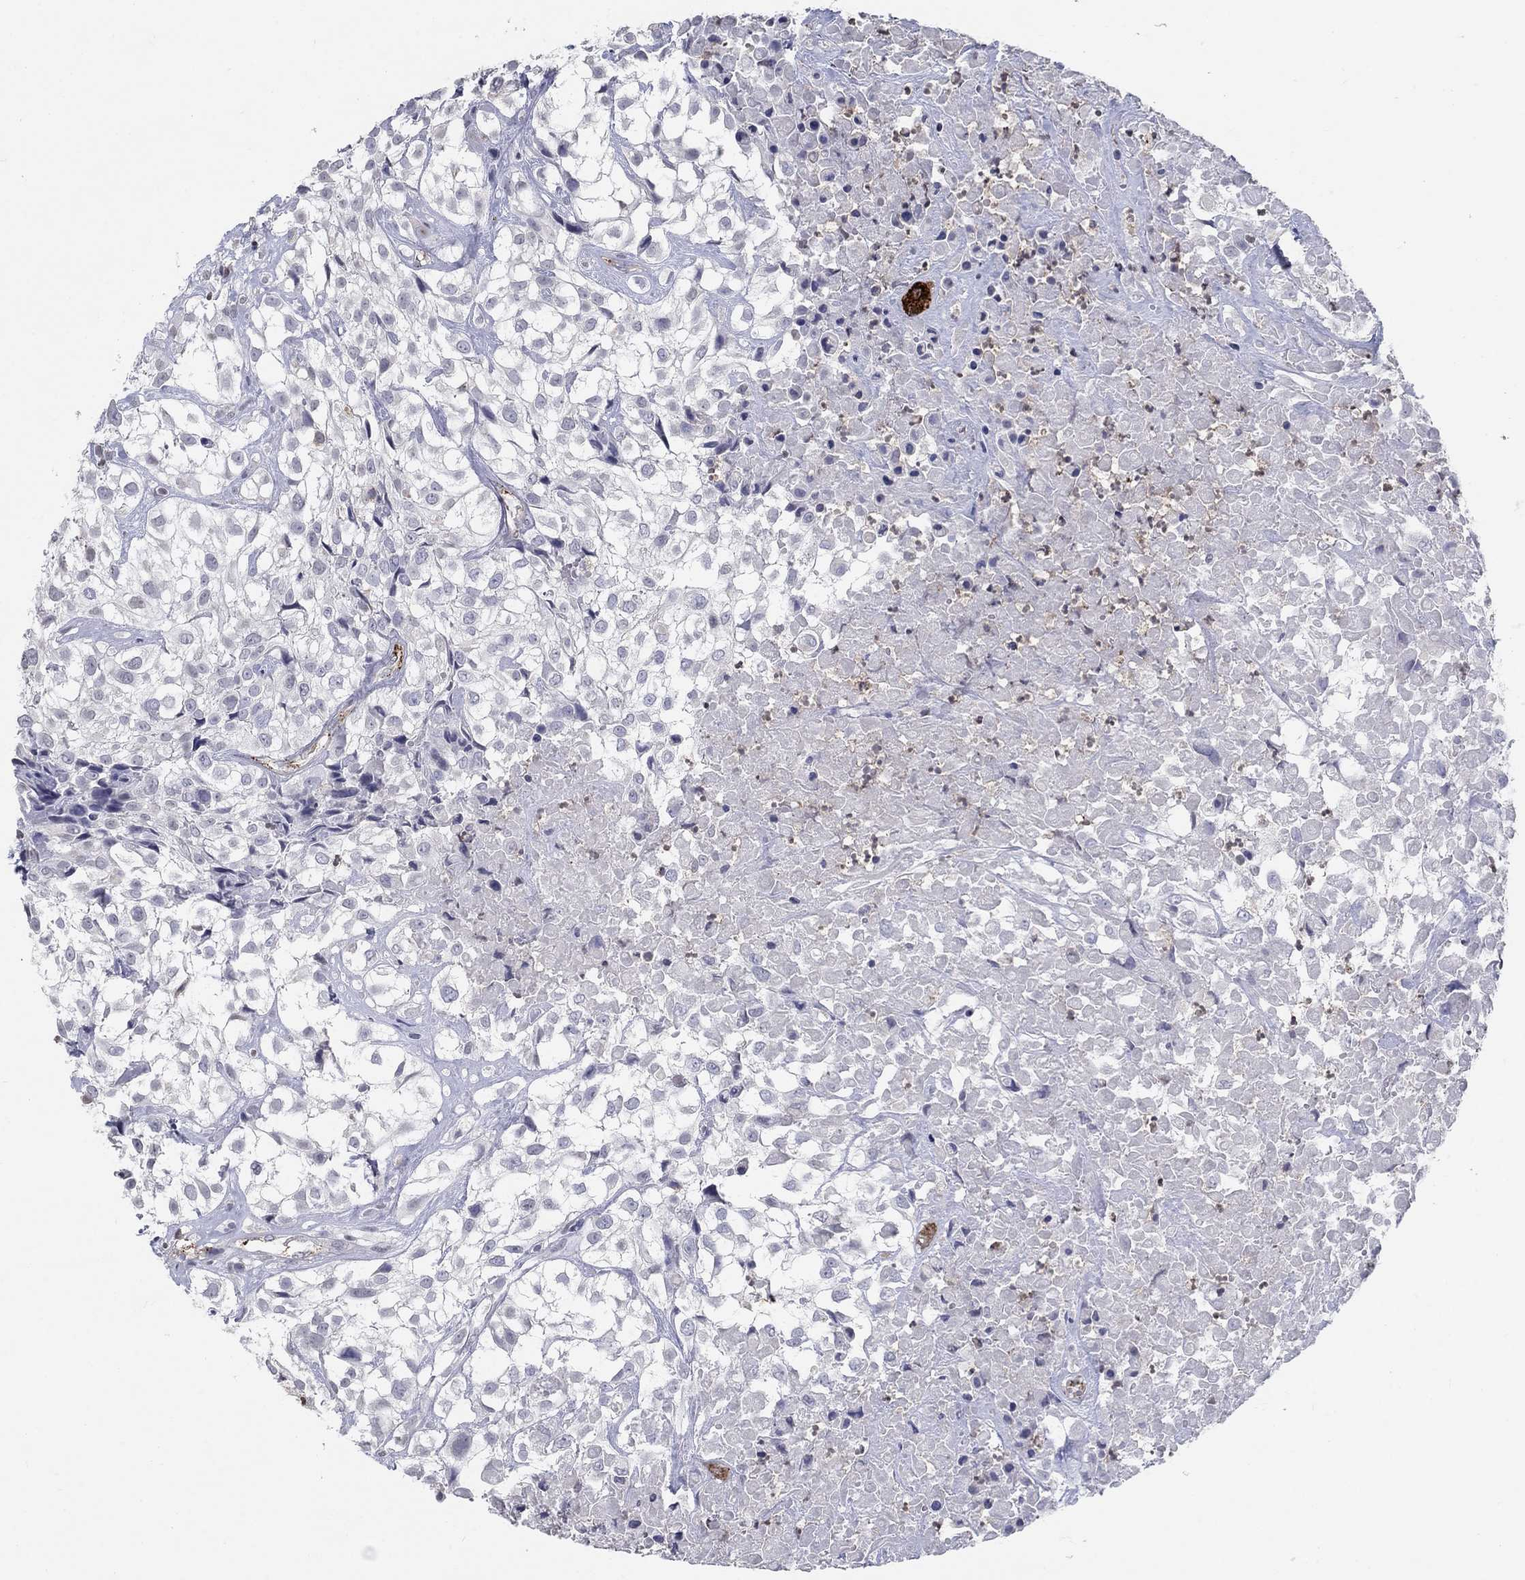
{"staining": {"intensity": "negative", "quantity": "none", "location": "none"}, "tissue": "urothelial cancer", "cell_type": "Tumor cells", "image_type": "cancer", "snomed": [{"axis": "morphology", "description": "Urothelial carcinoma, High grade"}, {"axis": "topography", "description": "Urinary bladder"}], "caption": "Tumor cells show no significant protein expression in high-grade urothelial carcinoma.", "gene": "TINAG", "patient": {"sex": "male", "age": 56}}